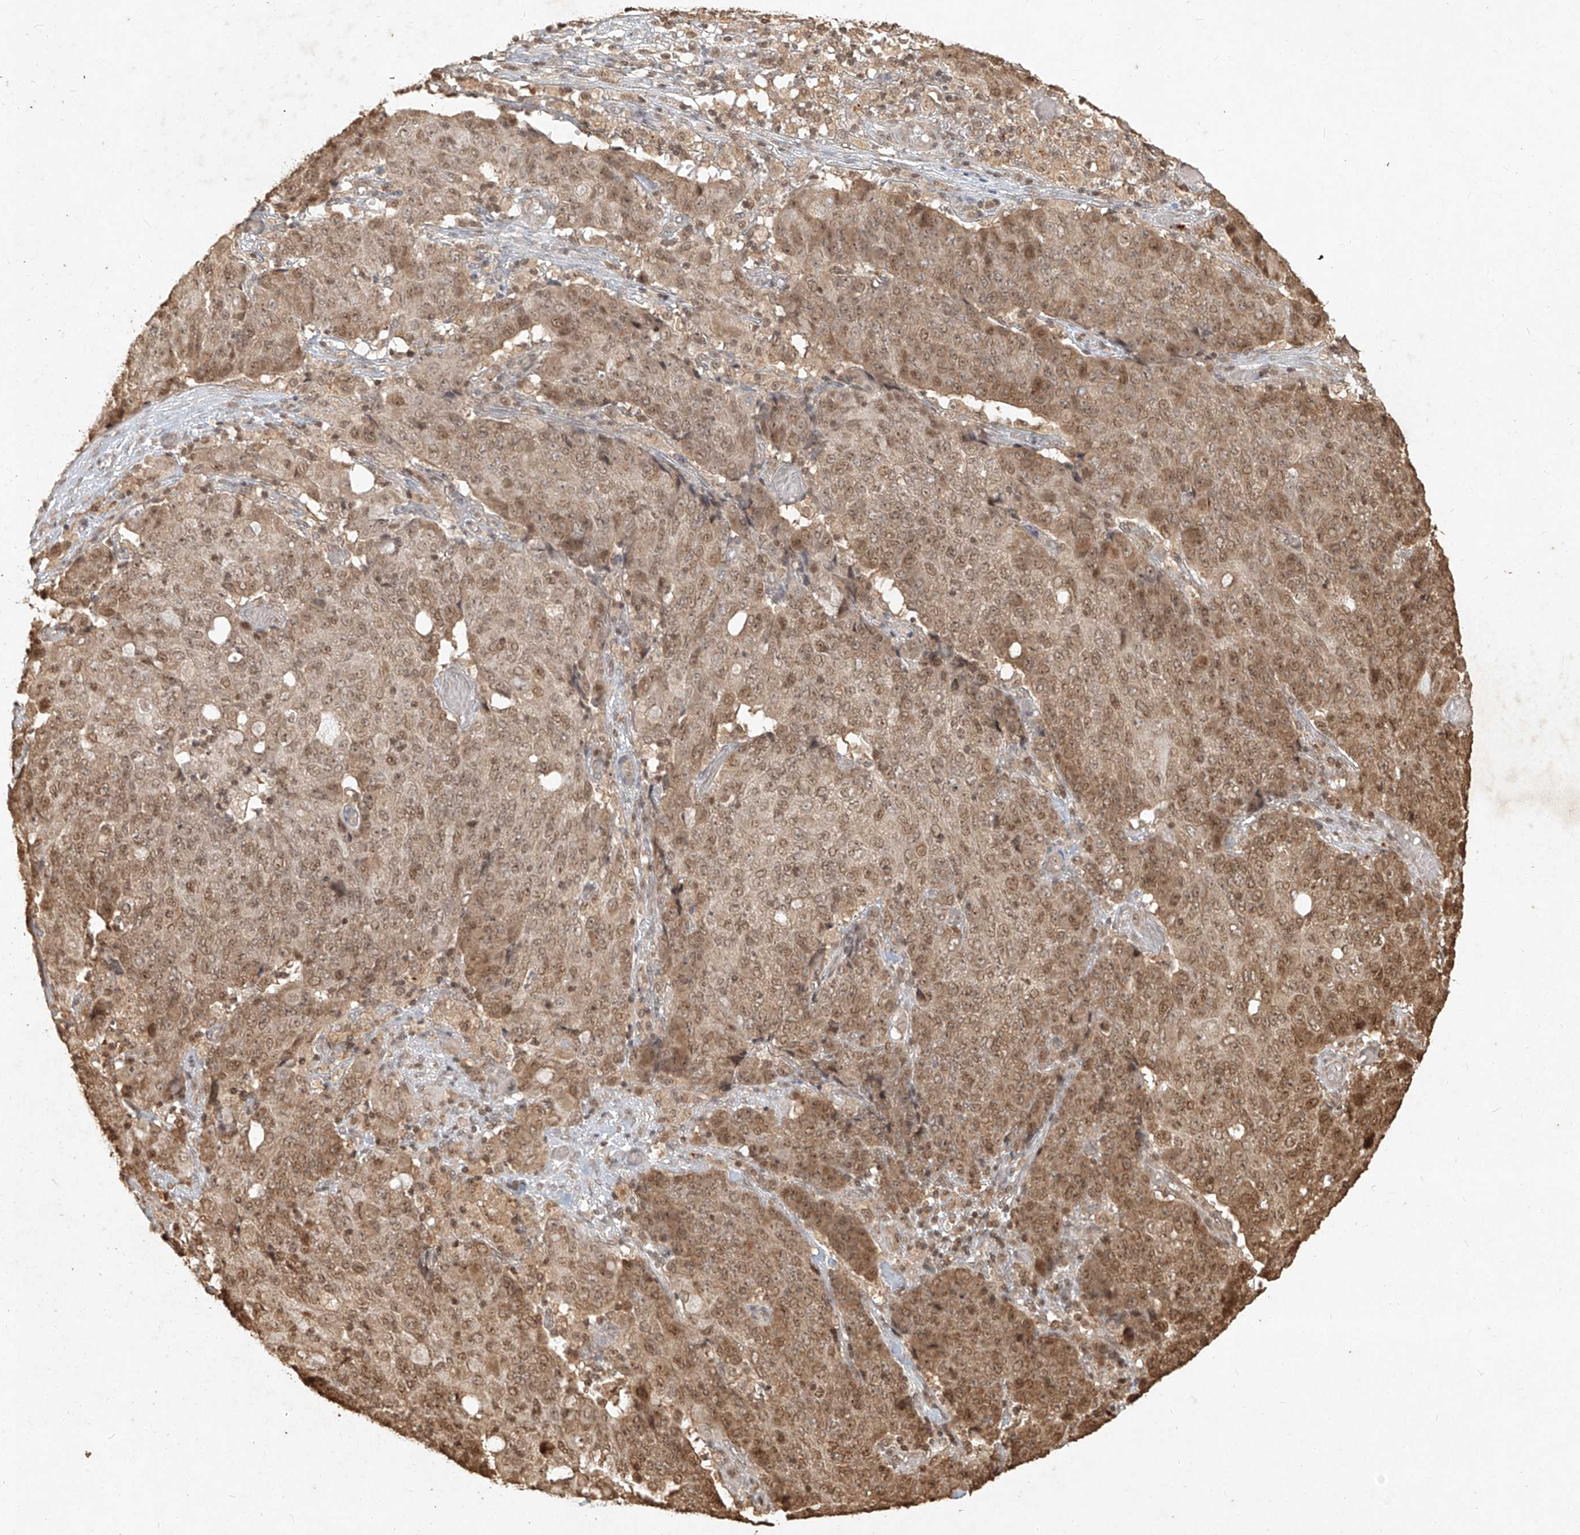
{"staining": {"intensity": "moderate", "quantity": ">75%", "location": "cytoplasmic/membranous,nuclear"}, "tissue": "ovarian cancer", "cell_type": "Tumor cells", "image_type": "cancer", "snomed": [{"axis": "morphology", "description": "Carcinoma, endometroid"}, {"axis": "topography", "description": "Ovary"}], "caption": "DAB immunohistochemical staining of human ovarian cancer (endometroid carcinoma) demonstrates moderate cytoplasmic/membranous and nuclear protein expression in approximately >75% of tumor cells. The staining was performed using DAB to visualize the protein expression in brown, while the nuclei were stained in blue with hematoxylin (Magnification: 20x).", "gene": "UBE2K", "patient": {"sex": "female", "age": 42}}